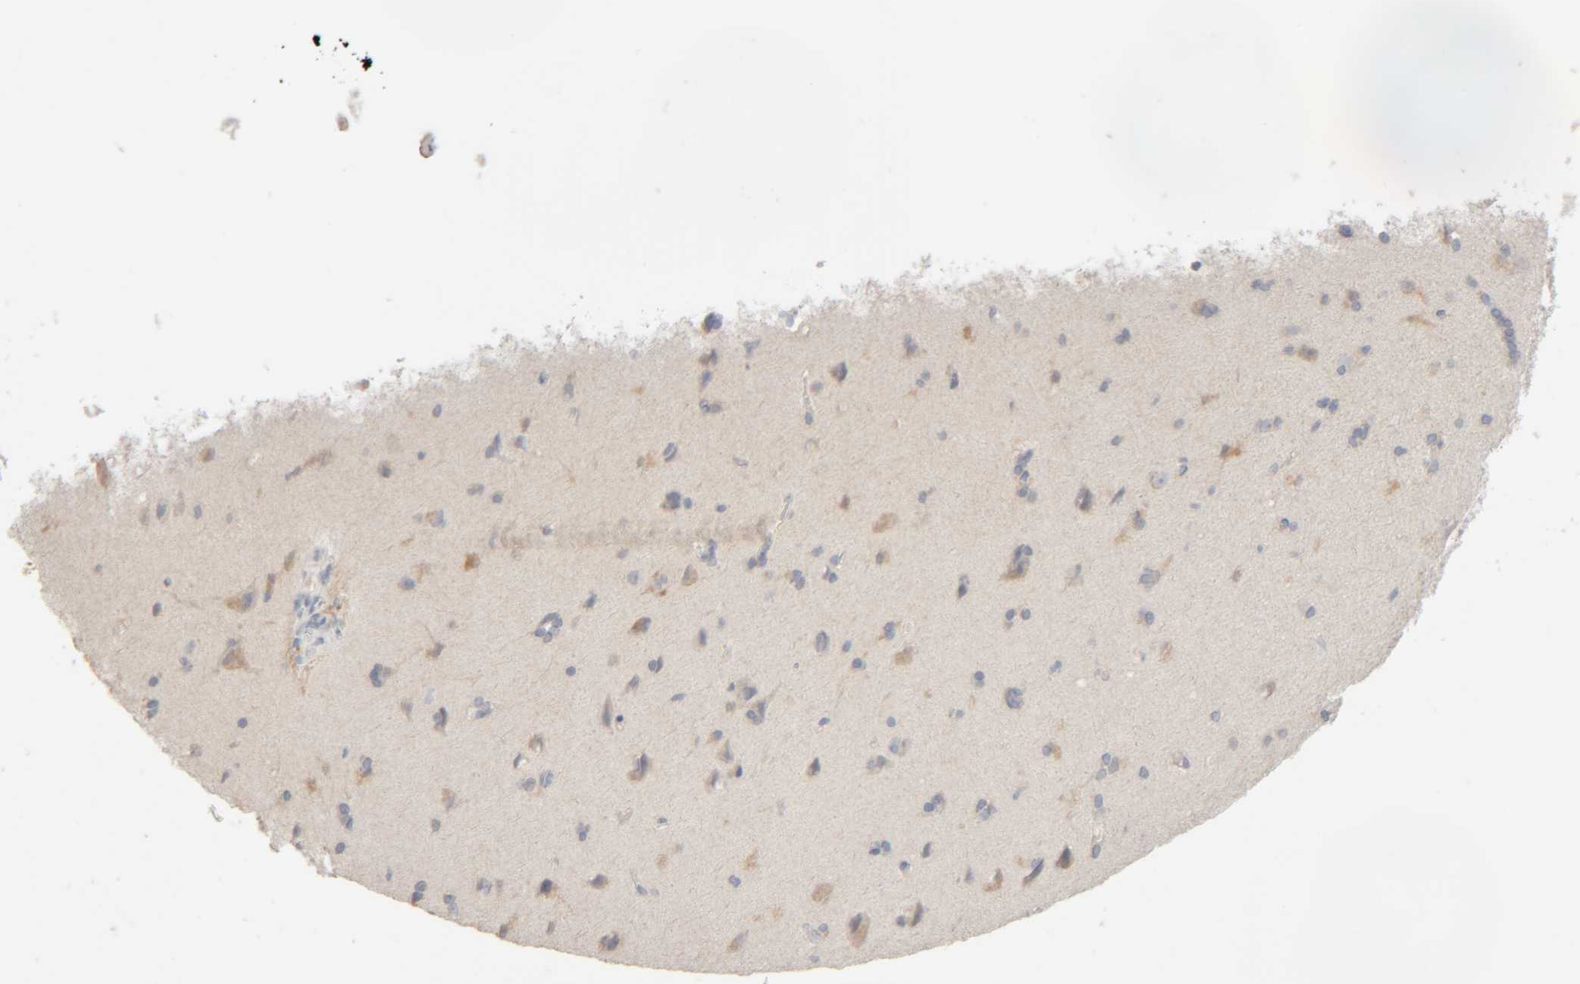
{"staining": {"intensity": "negative", "quantity": "none", "location": "none"}, "tissue": "cerebral cortex", "cell_type": "Endothelial cells", "image_type": "normal", "snomed": [{"axis": "morphology", "description": "Normal tissue, NOS"}, {"axis": "topography", "description": "Cerebral cortex"}], "caption": "Immunohistochemistry (IHC) of benign human cerebral cortex shows no staining in endothelial cells. Brightfield microscopy of IHC stained with DAB (3,3'-diaminobenzidine) (brown) and hematoxylin (blue), captured at high magnification.", "gene": "RIDA", "patient": {"sex": "male", "age": 62}}